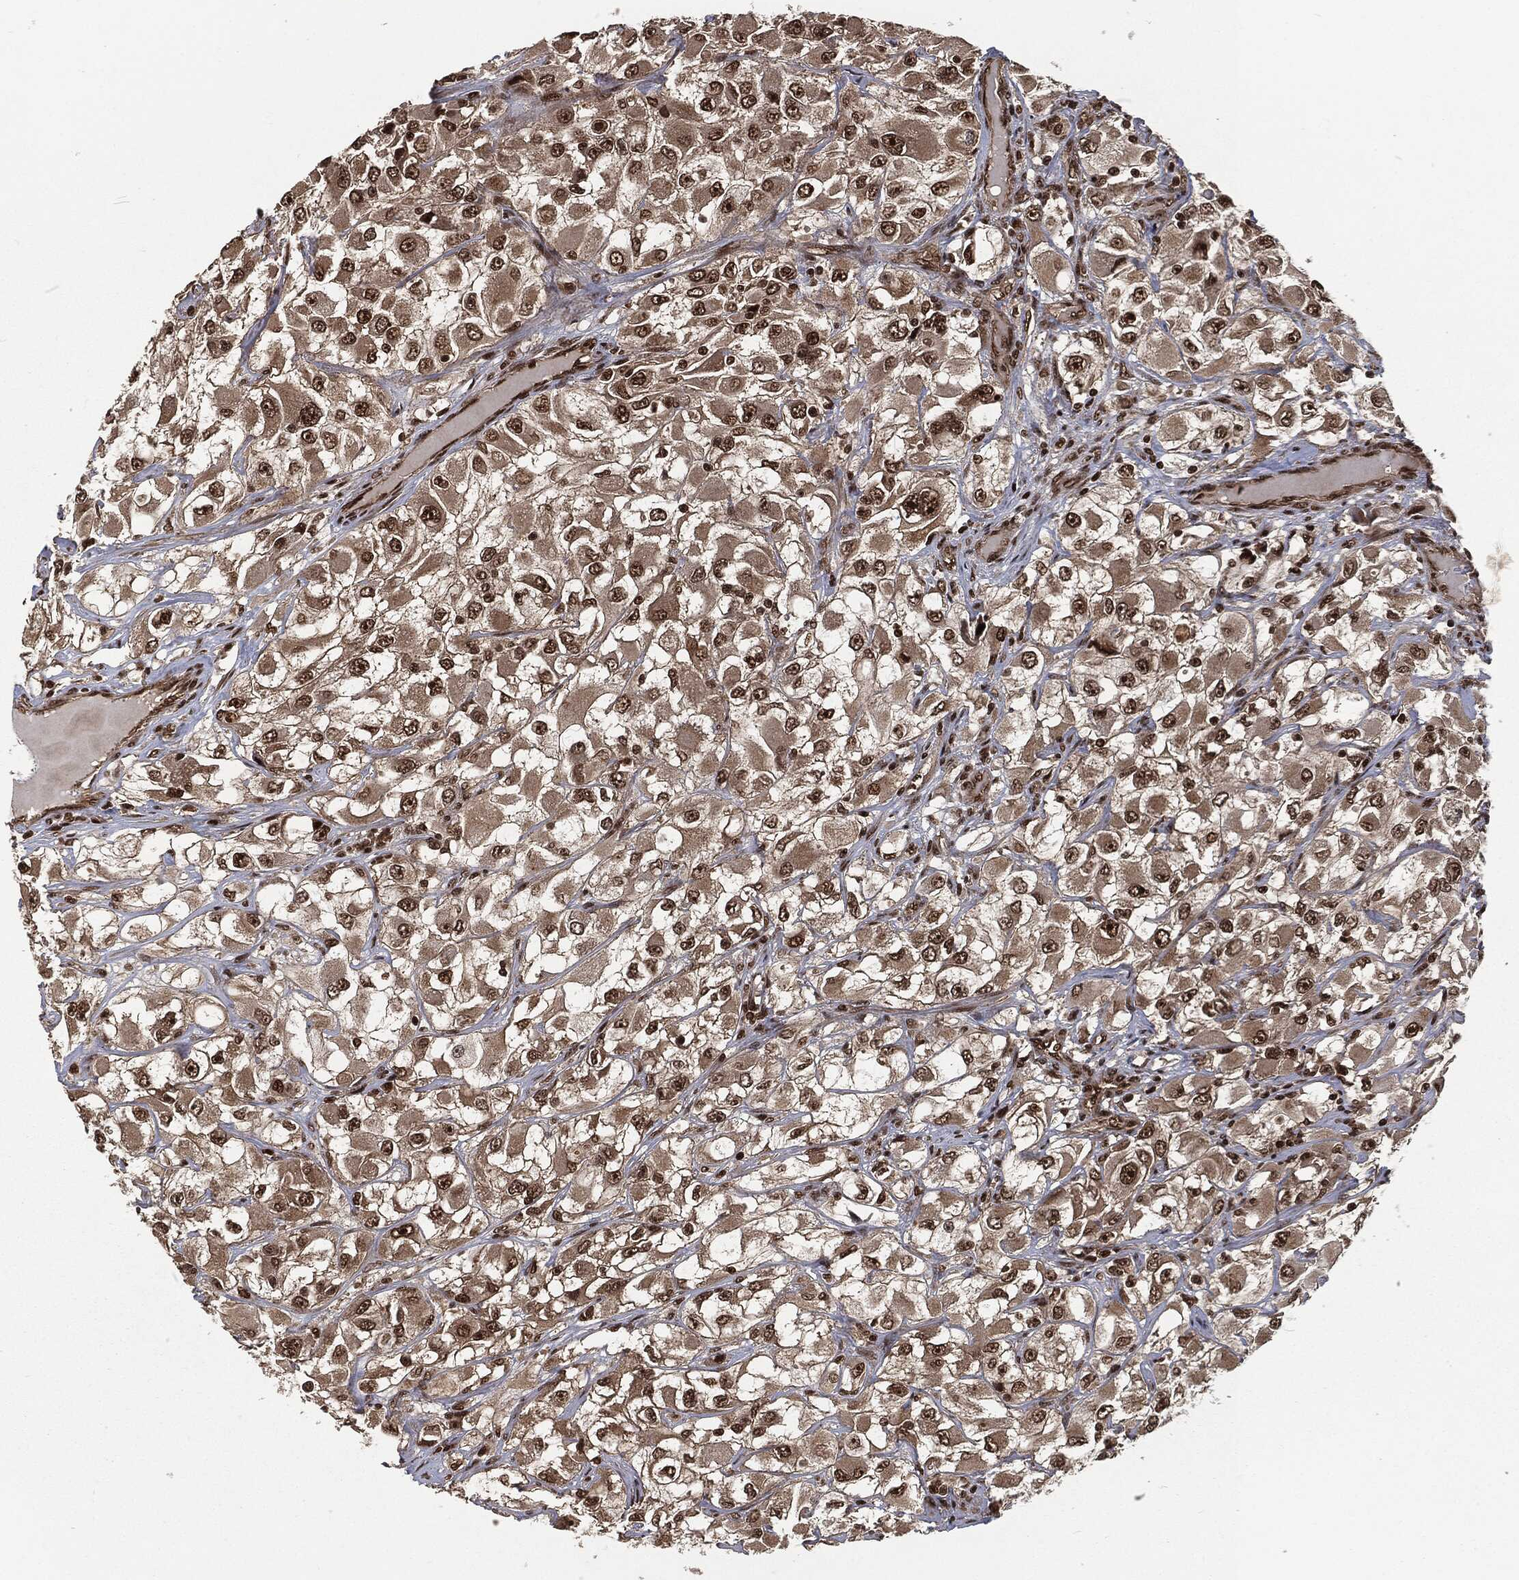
{"staining": {"intensity": "strong", "quantity": "25%-75%", "location": "nuclear"}, "tissue": "renal cancer", "cell_type": "Tumor cells", "image_type": "cancer", "snomed": [{"axis": "morphology", "description": "Adenocarcinoma, NOS"}, {"axis": "topography", "description": "Kidney"}], "caption": "A micrograph of renal adenocarcinoma stained for a protein shows strong nuclear brown staining in tumor cells.", "gene": "NGRN", "patient": {"sex": "female", "age": 52}}